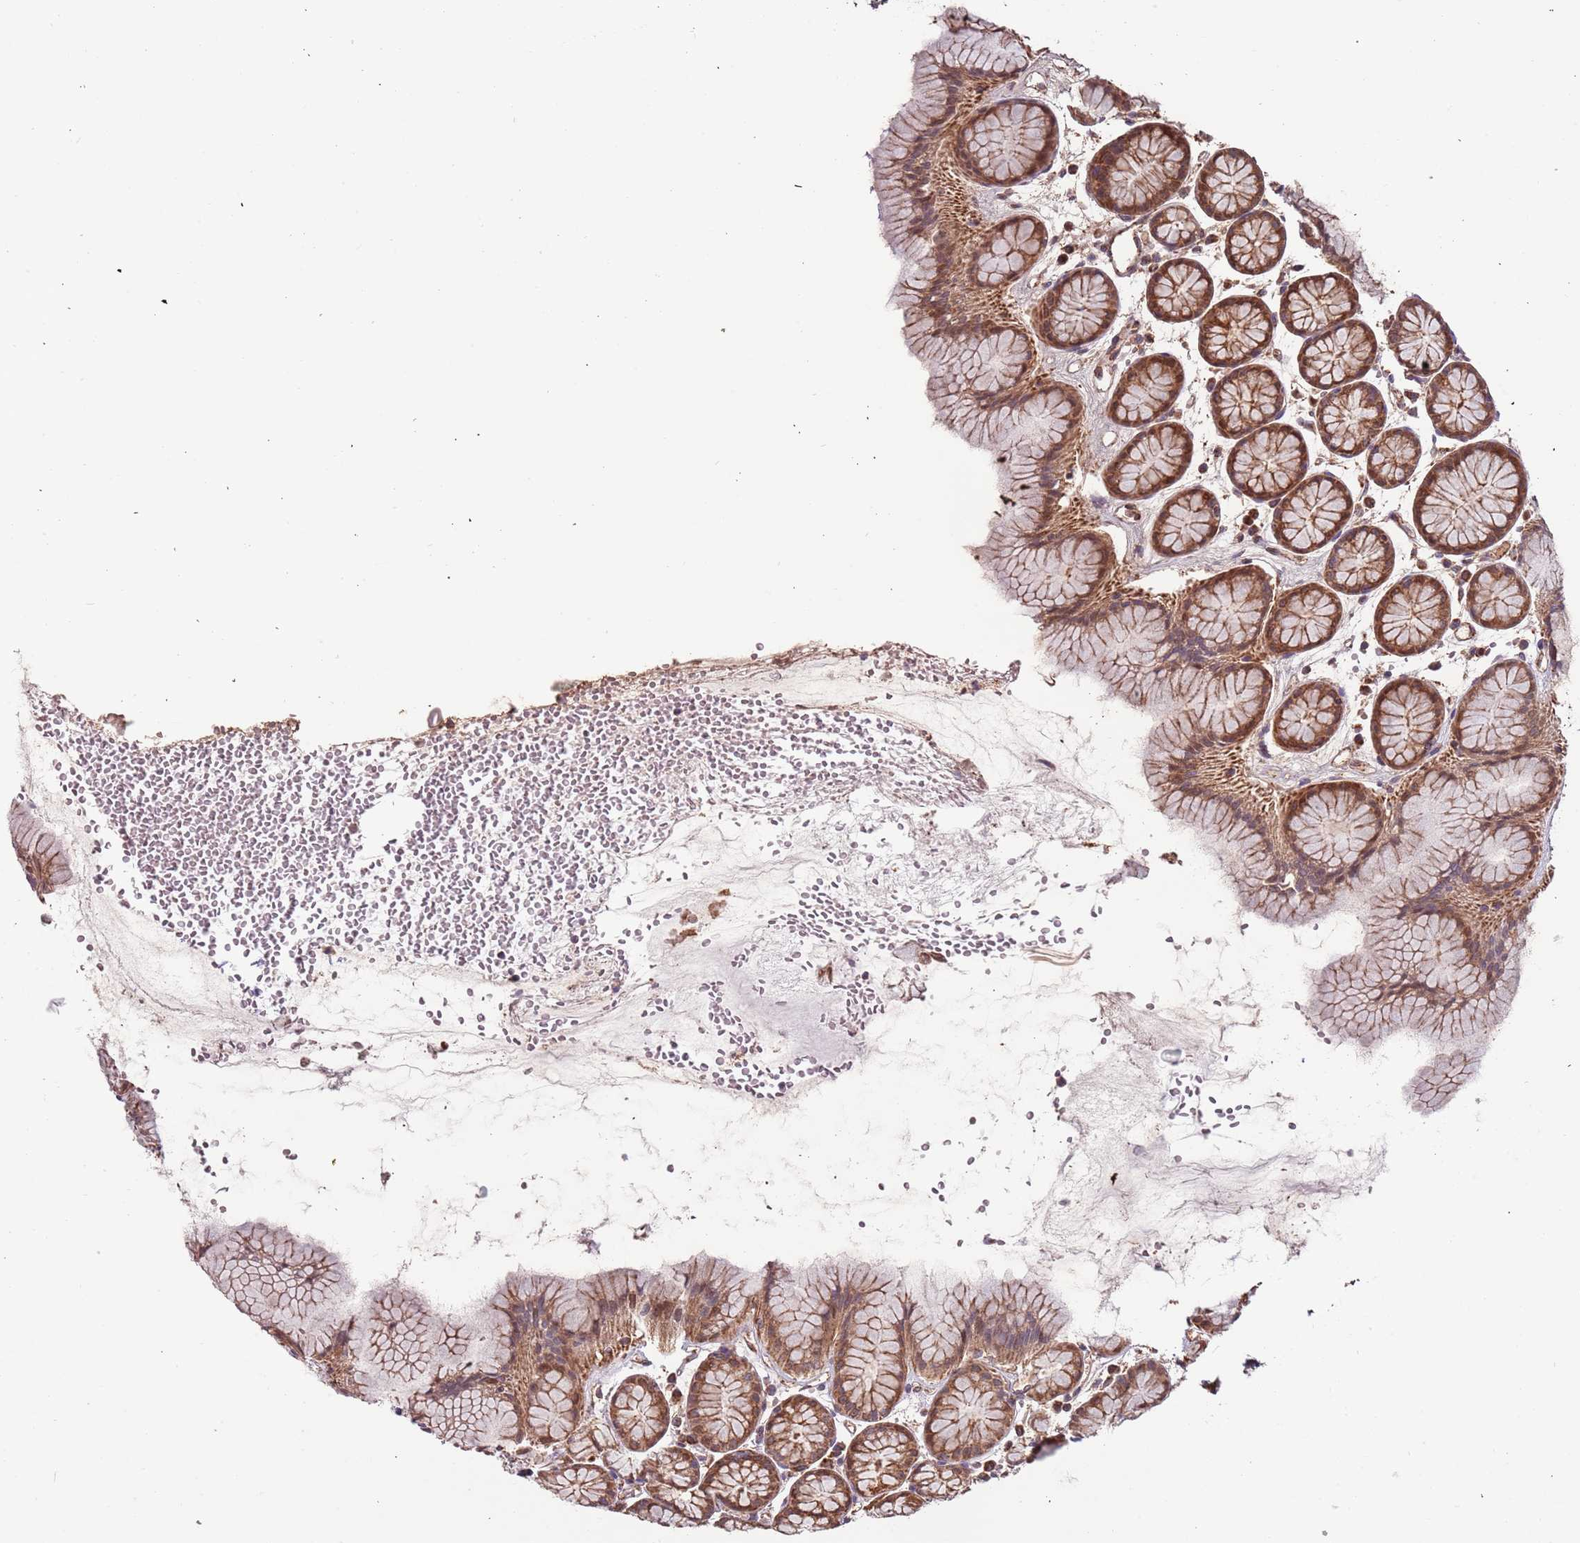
{"staining": {"intensity": "strong", "quantity": ">75%", "location": "cytoplasmic/membranous"}, "tissue": "stomach", "cell_type": "Glandular cells", "image_type": "normal", "snomed": [{"axis": "morphology", "description": "Normal tissue, NOS"}, {"axis": "topography", "description": "Stomach, upper"}], "caption": "Stomach stained with DAB (3,3'-diaminobenzidine) IHC reveals high levels of strong cytoplasmic/membranous staining in about >75% of glandular cells.", "gene": "IL17RD", "patient": {"sex": "male", "age": 47}}